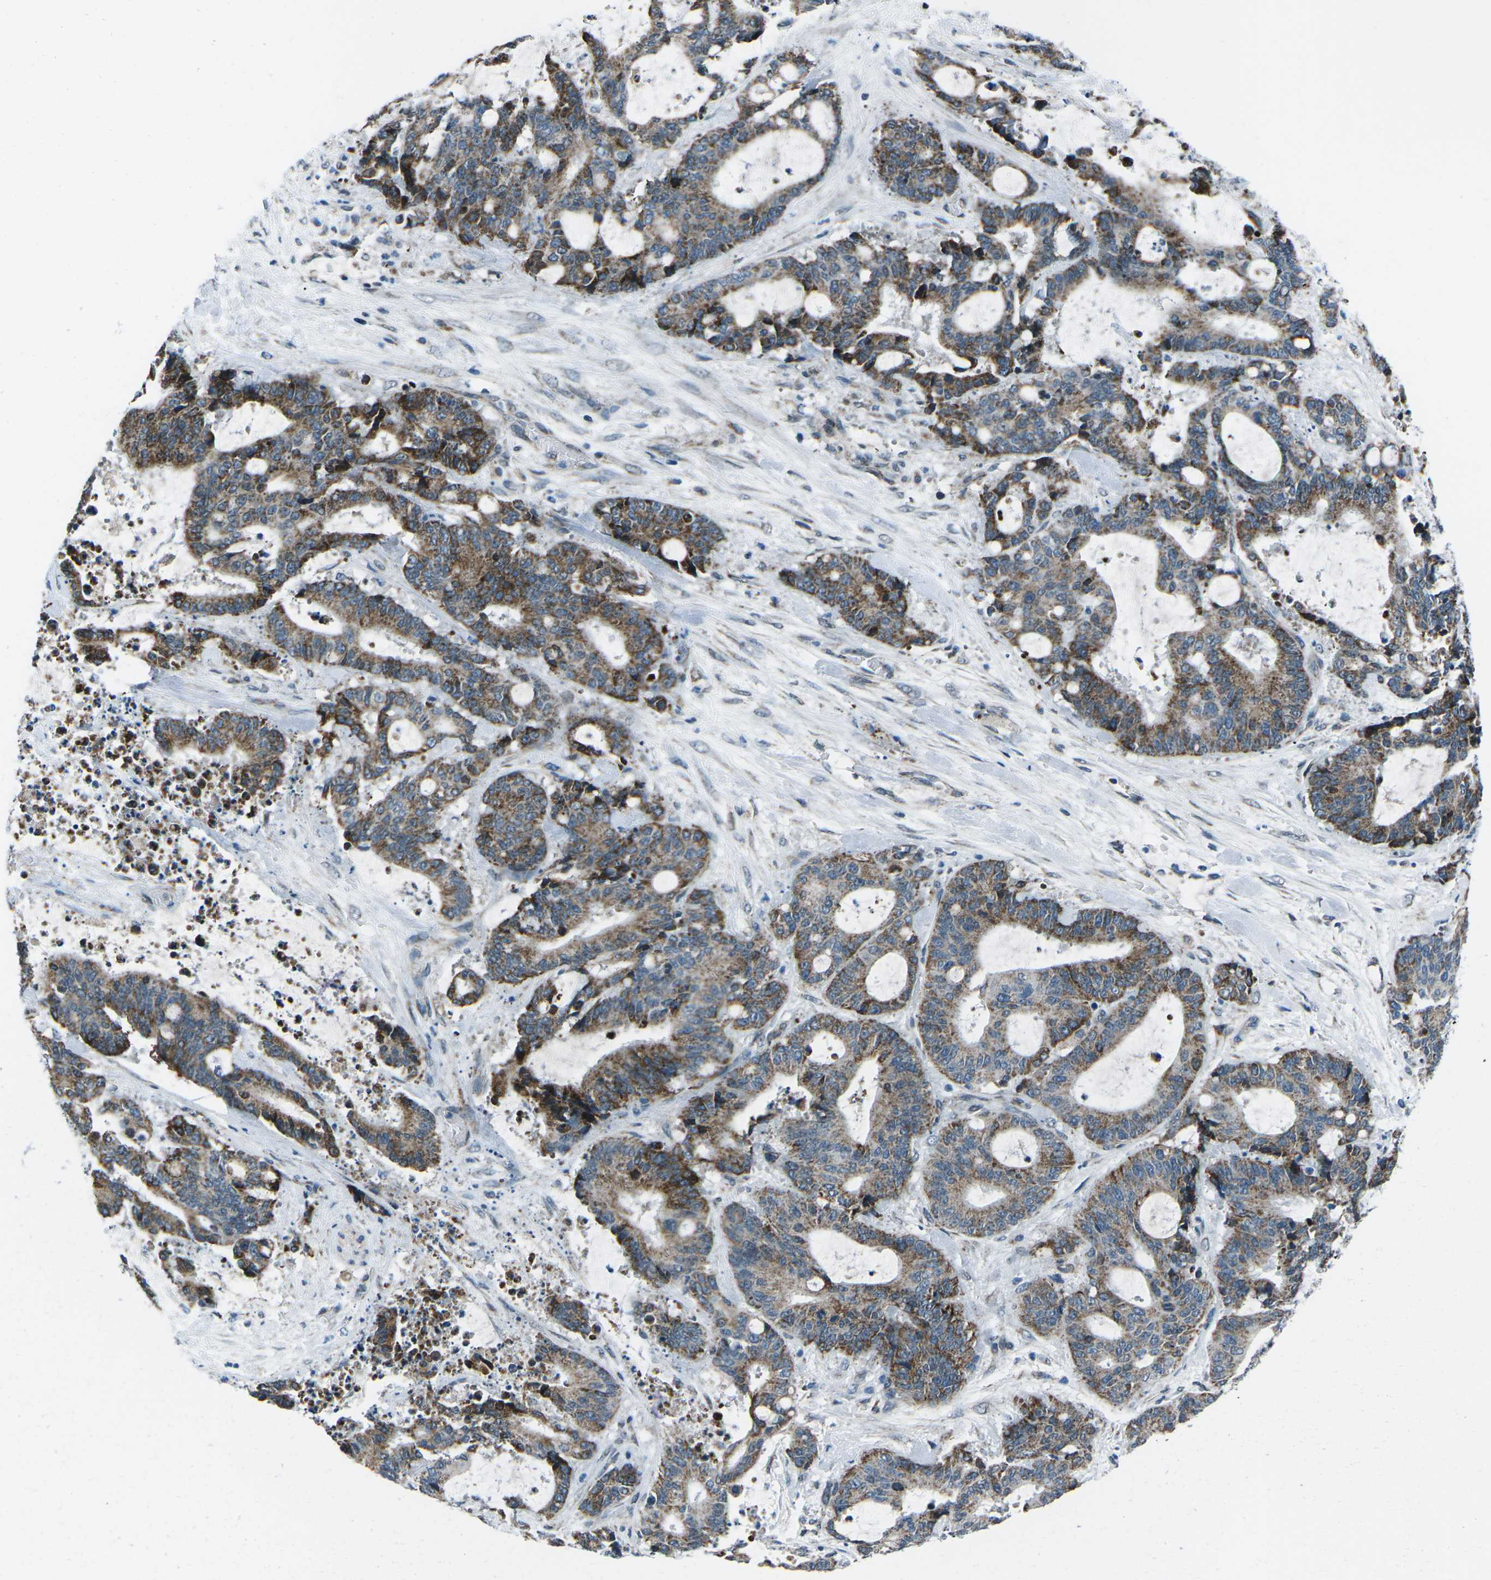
{"staining": {"intensity": "strong", "quantity": ">75%", "location": "cytoplasmic/membranous"}, "tissue": "liver cancer", "cell_type": "Tumor cells", "image_type": "cancer", "snomed": [{"axis": "morphology", "description": "Normal tissue, NOS"}, {"axis": "morphology", "description": "Cholangiocarcinoma"}, {"axis": "topography", "description": "Liver"}, {"axis": "topography", "description": "Peripheral nerve tissue"}], "caption": "High-magnification brightfield microscopy of liver cancer stained with DAB (brown) and counterstained with hematoxylin (blue). tumor cells exhibit strong cytoplasmic/membranous positivity is identified in about>75% of cells. (DAB (3,3'-diaminobenzidine) = brown stain, brightfield microscopy at high magnification).", "gene": "RFESD", "patient": {"sex": "female", "age": 73}}